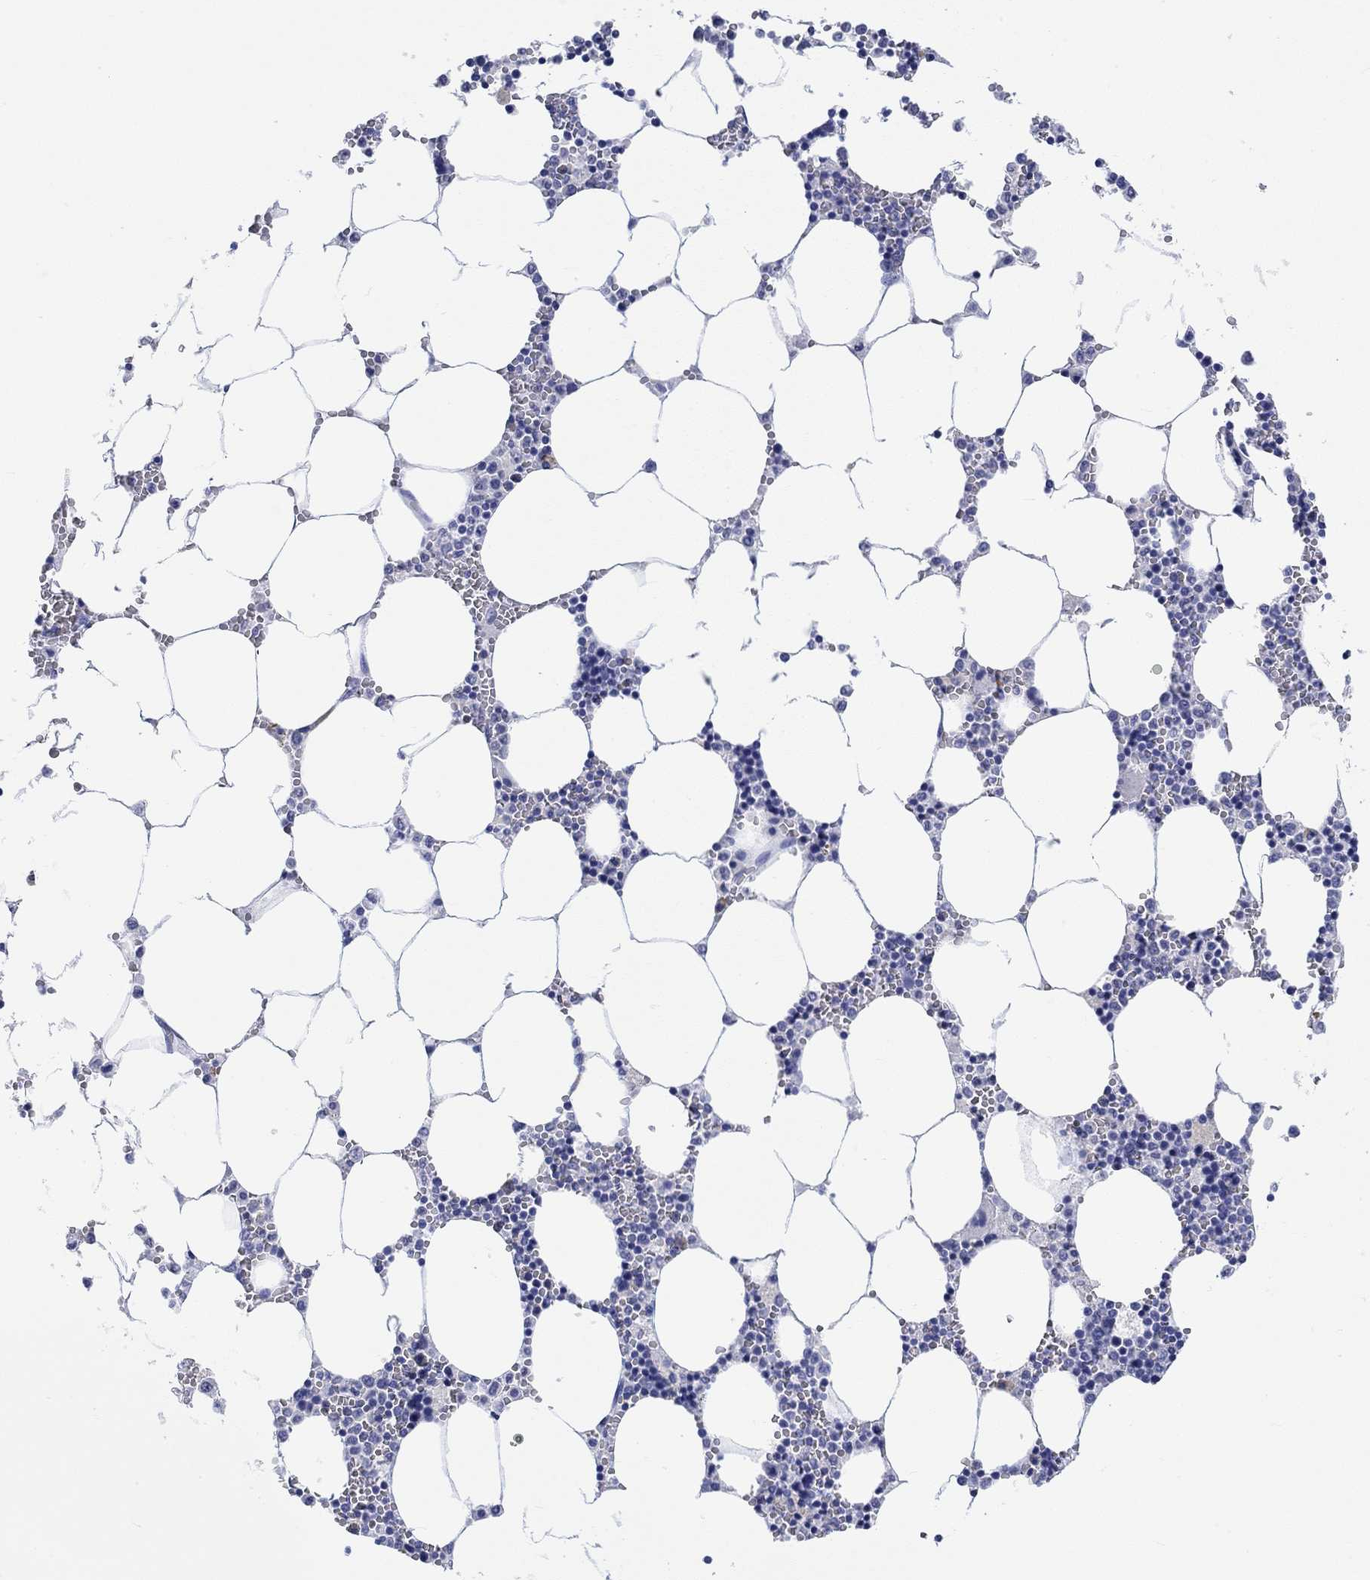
{"staining": {"intensity": "negative", "quantity": "none", "location": "none"}, "tissue": "bone marrow", "cell_type": "Hematopoietic cells", "image_type": "normal", "snomed": [{"axis": "morphology", "description": "Normal tissue, NOS"}, {"axis": "topography", "description": "Bone marrow"}], "caption": "High power microscopy micrograph of an IHC histopathology image of unremarkable bone marrow, revealing no significant expression in hematopoietic cells. (Brightfield microscopy of DAB immunohistochemistry at high magnification).", "gene": "MSI1", "patient": {"sex": "female", "age": 64}}